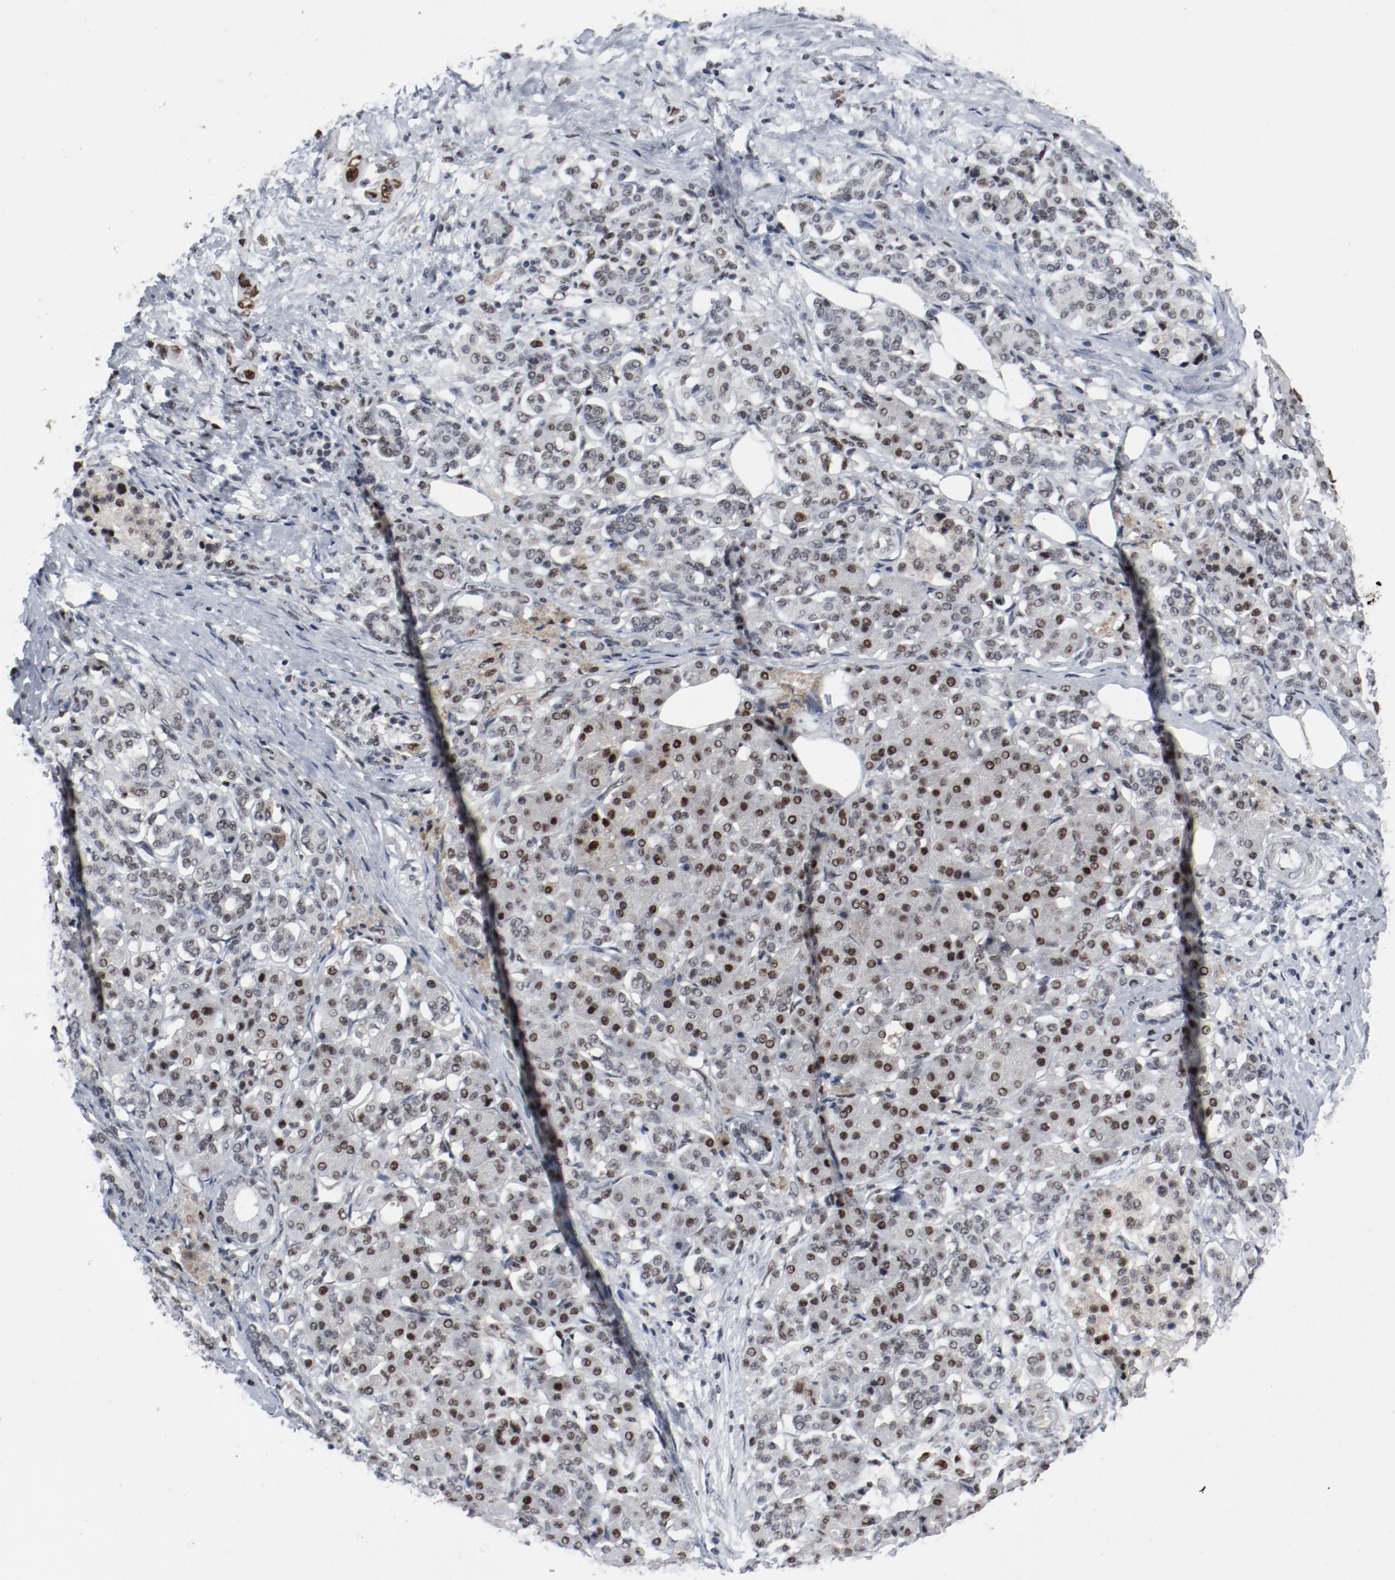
{"staining": {"intensity": "moderate", "quantity": ">75%", "location": "nuclear"}, "tissue": "pancreatic cancer", "cell_type": "Tumor cells", "image_type": "cancer", "snomed": [{"axis": "morphology", "description": "Adenocarcinoma, NOS"}, {"axis": "topography", "description": "Pancreas"}], "caption": "Pancreatic cancer (adenocarcinoma) was stained to show a protein in brown. There is medium levels of moderate nuclear staining in approximately >75% of tumor cells. The staining was performed using DAB, with brown indicating positive protein expression. Nuclei are stained blue with hematoxylin.", "gene": "JMJD6", "patient": {"sex": "male", "age": 62}}